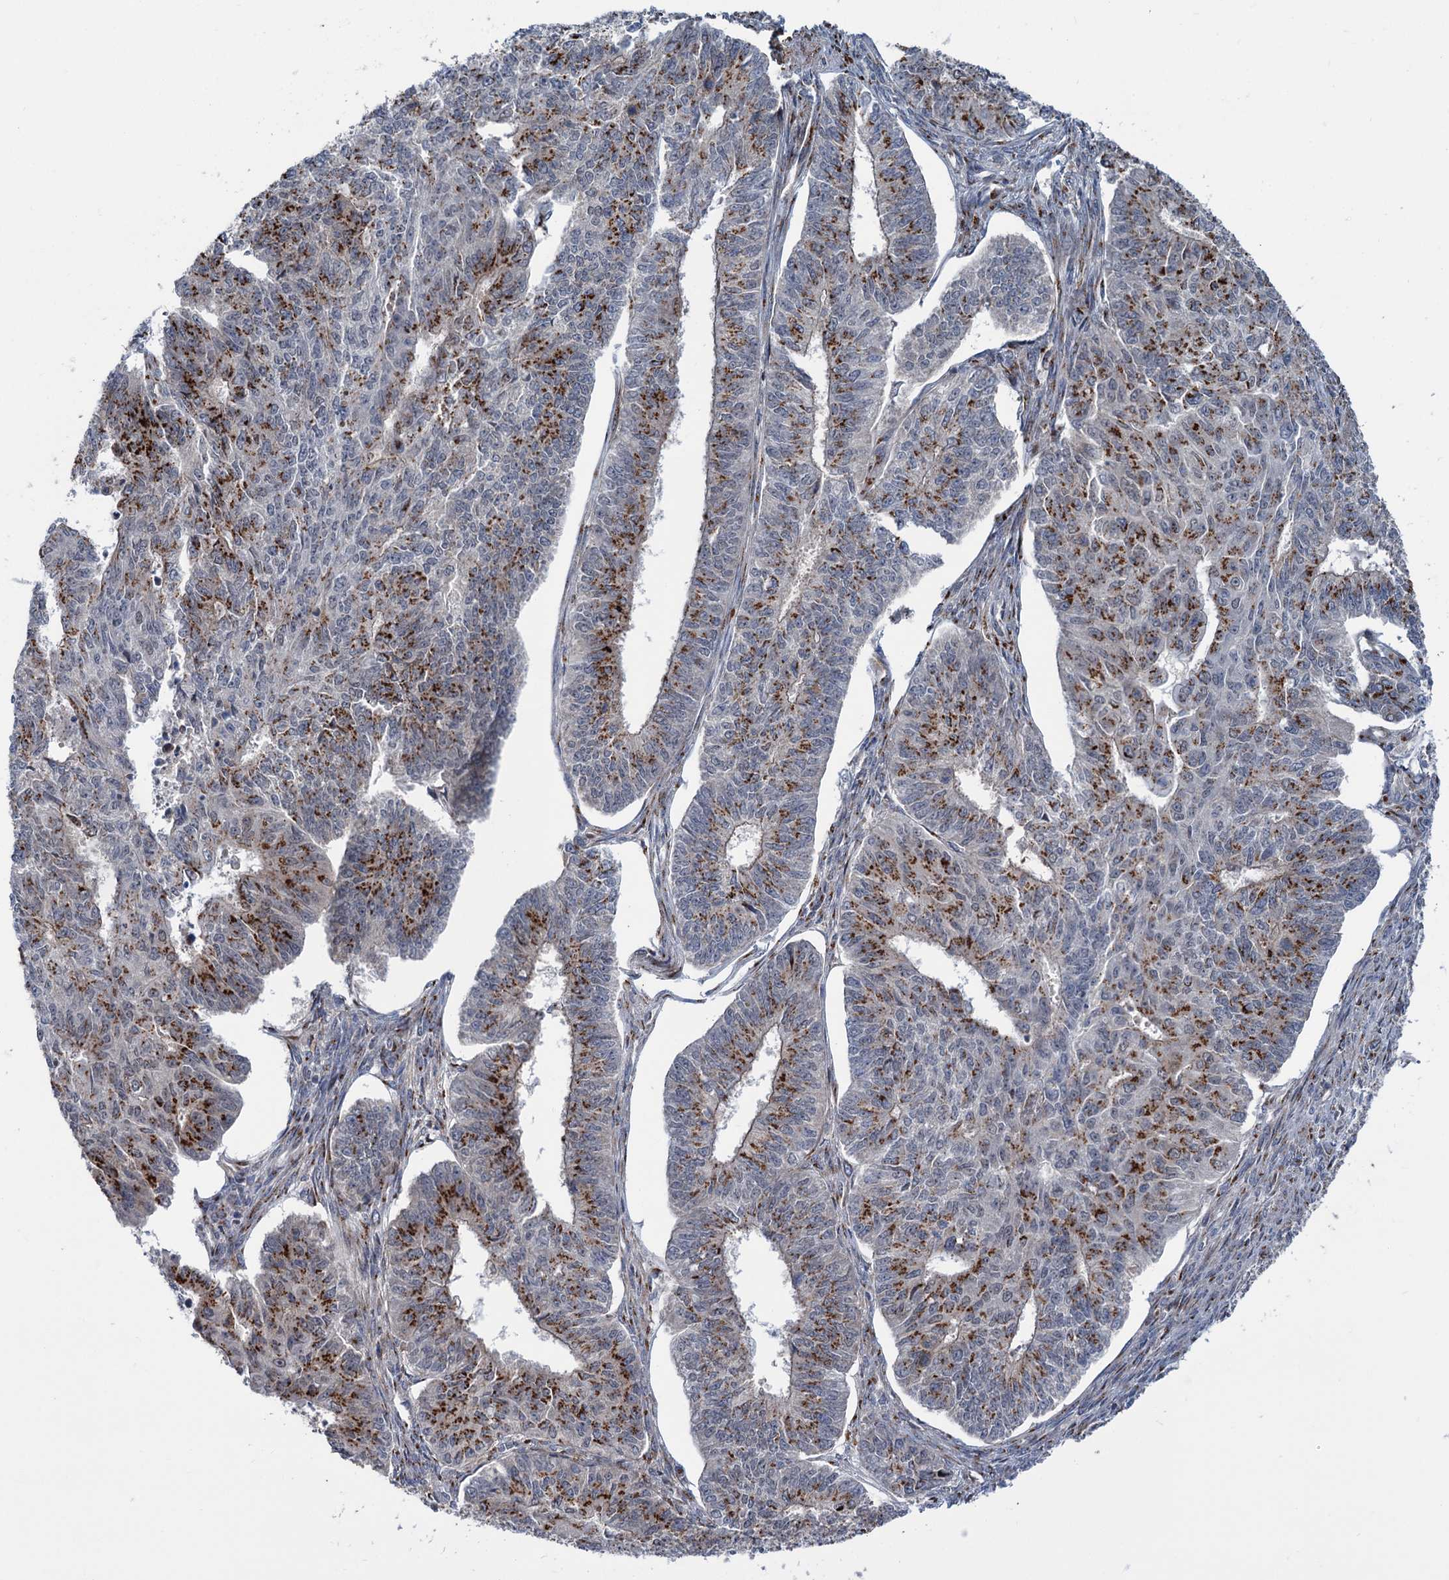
{"staining": {"intensity": "strong", "quantity": "25%-75%", "location": "cytoplasmic/membranous"}, "tissue": "endometrial cancer", "cell_type": "Tumor cells", "image_type": "cancer", "snomed": [{"axis": "morphology", "description": "Adenocarcinoma, NOS"}, {"axis": "topography", "description": "Endometrium"}], "caption": "Endometrial adenocarcinoma stained with a brown dye demonstrates strong cytoplasmic/membranous positive staining in approximately 25%-75% of tumor cells.", "gene": "ELP4", "patient": {"sex": "female", "age": 32}}